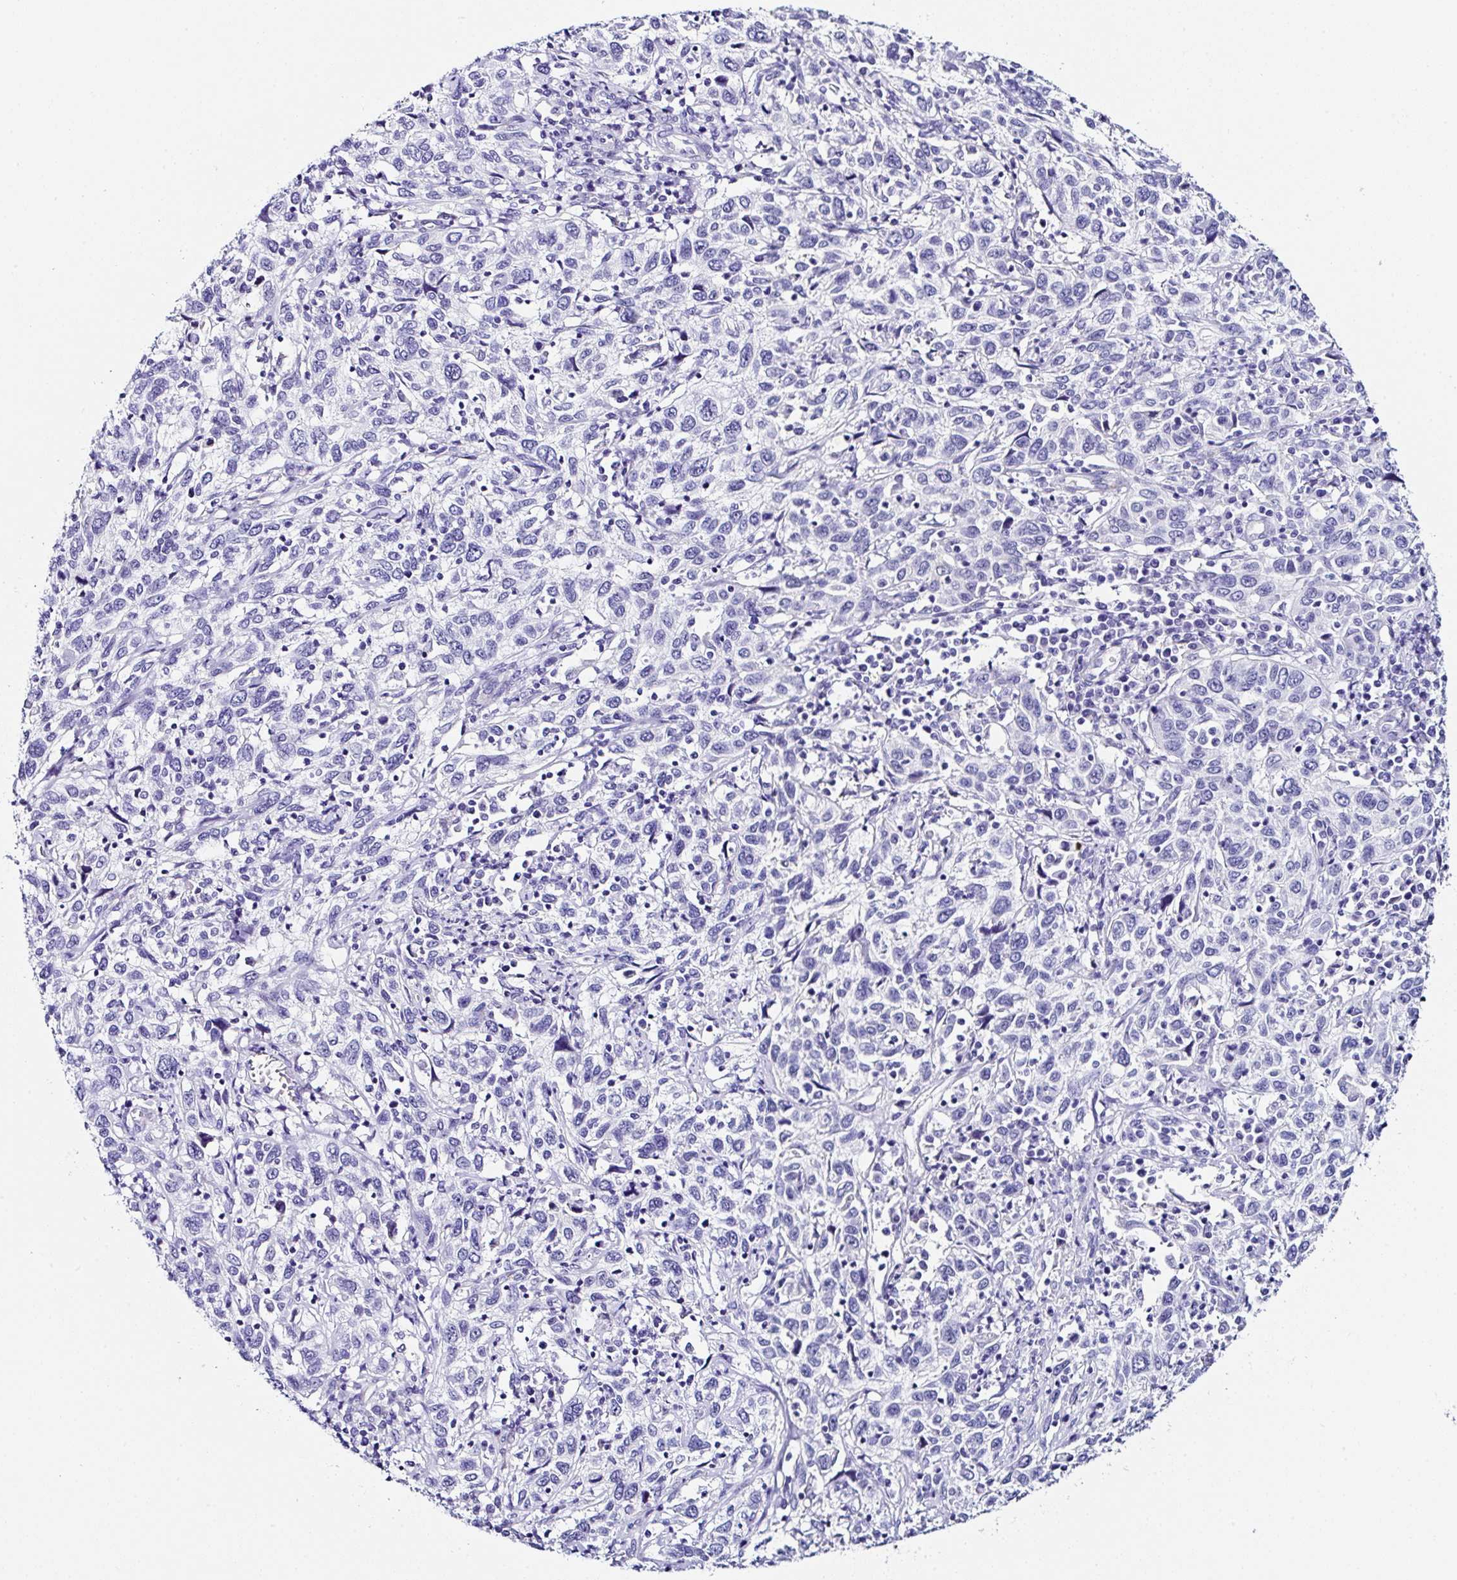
{"staining": {"intensity": "negative", "quantity": "none", "location": "none"}, "tissue": "cervical cancer", "cell_type": "Tumor cells", "image_type": "cancer", "snomed": [{"axis": "morphology", "description": "Squamous cell carcinoma, NOS"}, {"axis": "topography", "description": "Cervix"}], "caption": "Cervical cancer (squamous cell carcinoma) was stained to show a protein in brown. There is no significant expression in tumor cells. (DAB (3,3'-diaminobenzidine) IHC, high magnification).", "gene": "TMPRSS11E", "patient": {"sex": "female", "age": 46}}